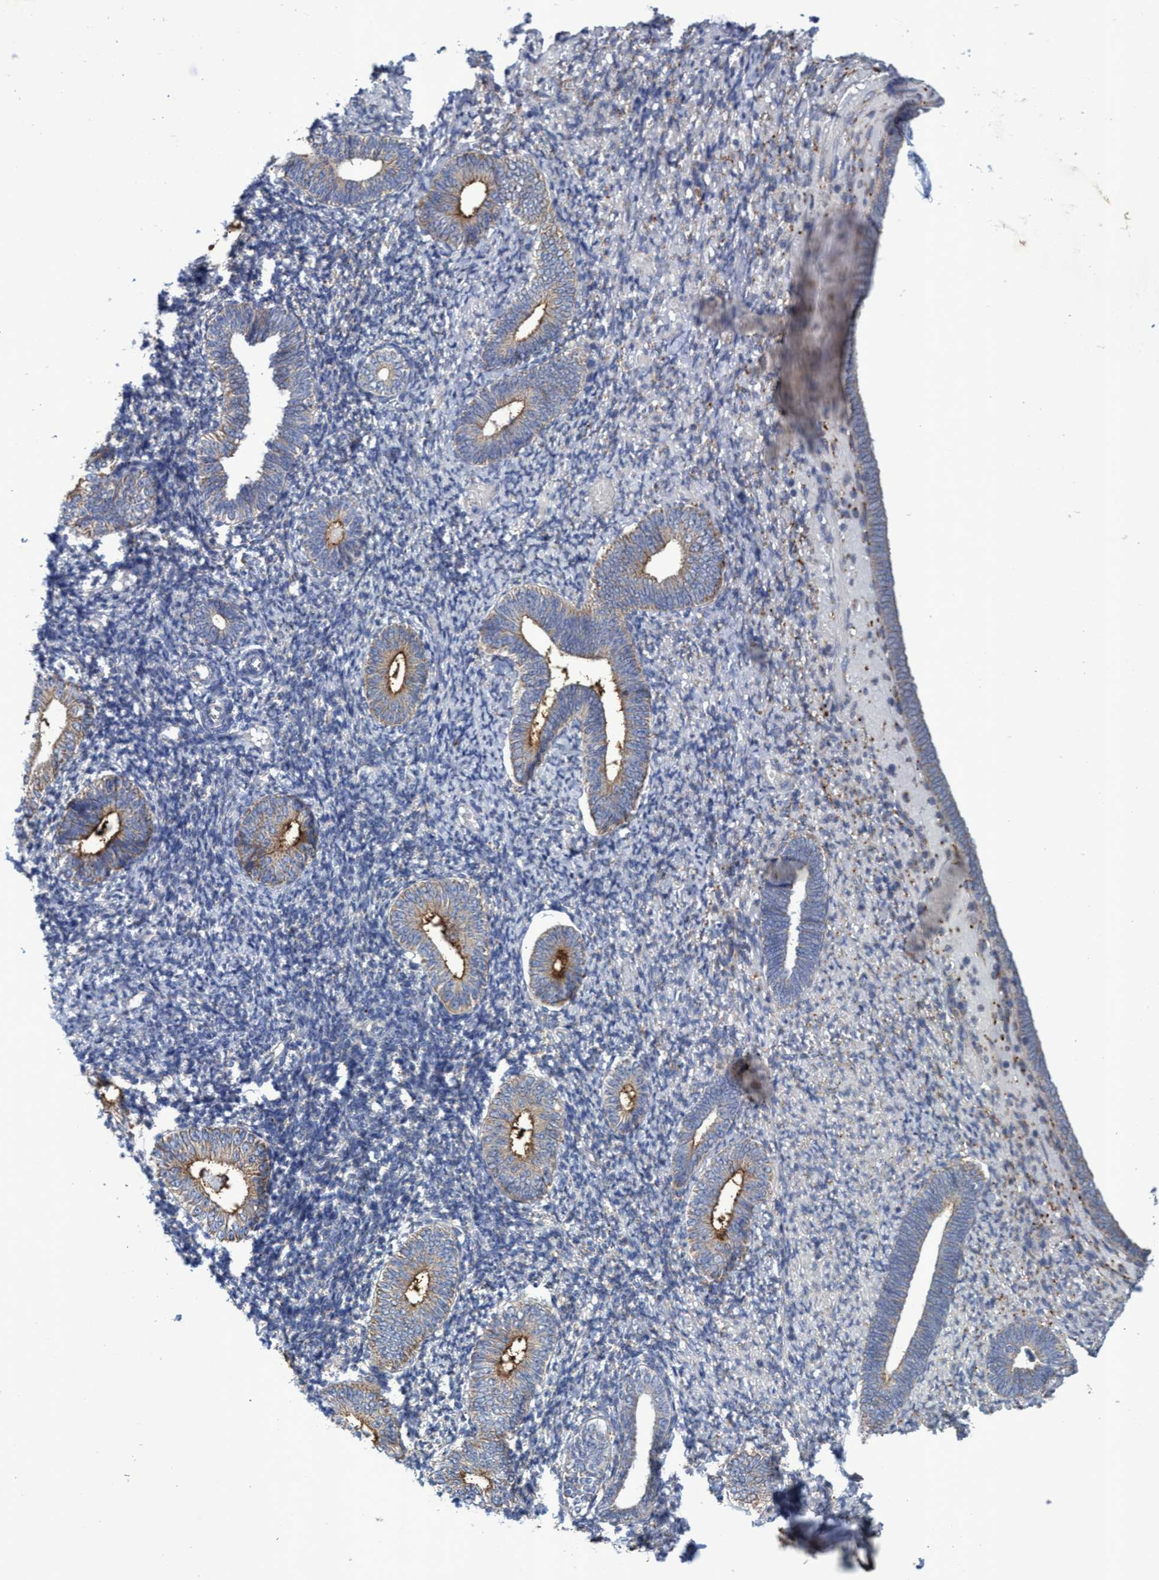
{"staining": {"intensity": "negative", "quantity": "none", "location": "none"}, "tissue": "endometrium", "cell_type": "Cells in endometrial stroma", "image_type": "normal", "snomed": [{"axis": "morphology", "description": "Normal tissue, NOS"}, {"axis": "topography", "description": "Endometrium"}], "caption": "Benign endometrium was stained to show a protein in brown. There is no significant positivity in cells in endometrial stroma. (DAB immunohistochemistry (IHC) visualized using brightfield microscopy, high magnification).", "gene": "NAT16", "patient": {"sex": "female", "age": 66}}